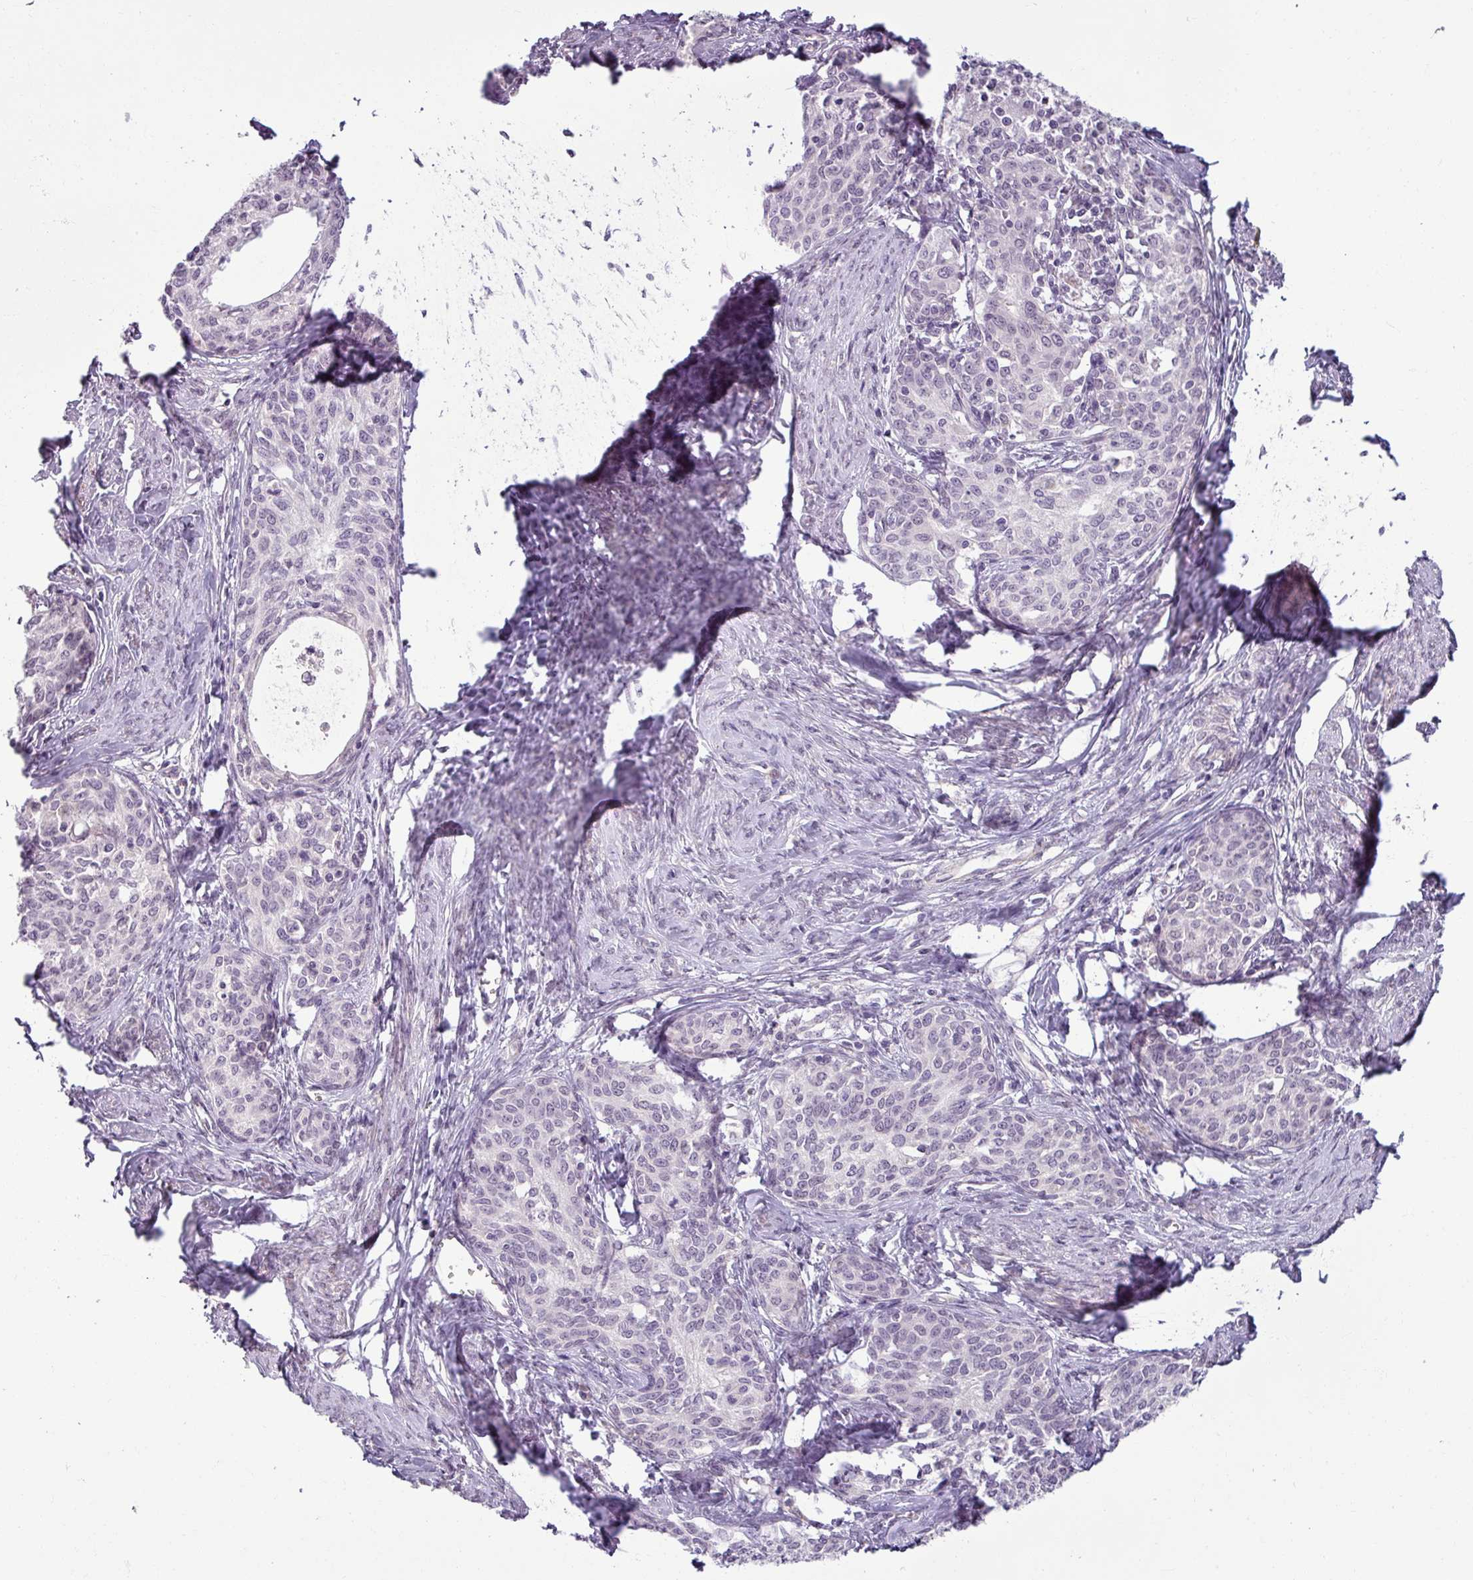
{"staining": {"intensity": "negative", "quantity": "none", "location": "none"}, "tissue": "cervical cancer", "cell_type": "Tumor cells", "image_type": "cancer", "snomed": [{"axis": "morphology", "description": "Squamous cell carcinoma, NOS"}, {"axis": "morphology", "description": "Adenocarcinoma, NOS"}, {"axis": "topography", "description": "Cervix"}], "caption": "An image of squamous cell carcinoma (cervical) stained for a protein demonstrates no brown staining in tumor cells.", "gene": "UVSSA", "patient": {"sex": "female", "age": 52}}